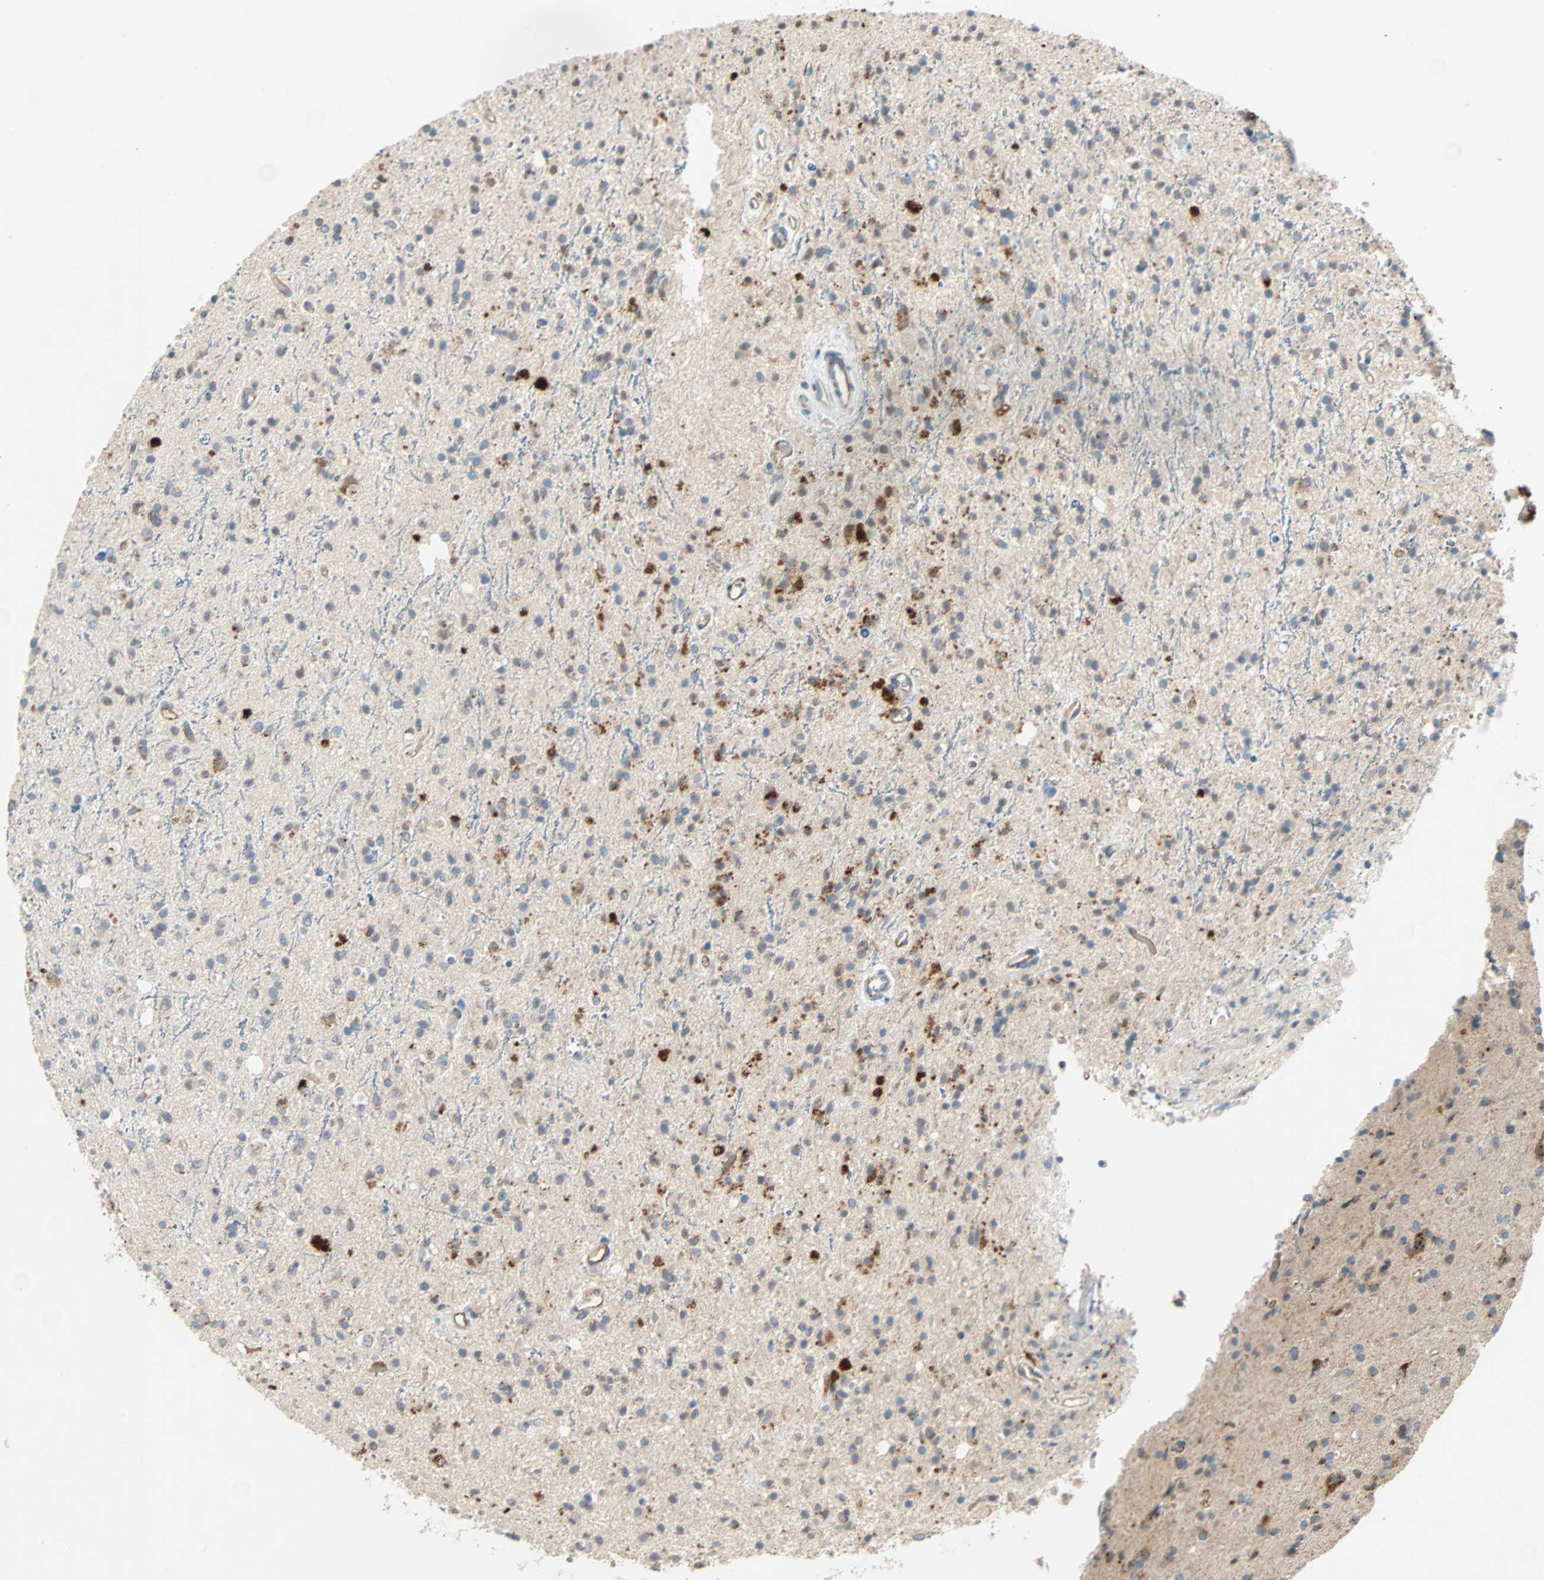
{"staining": {"intensity": "strong", "quantity": "<25%", "location": "cytoplasmic/membranous"}, "tissue": "glioma", "cell_type": "Tumor cells", "image_type": "cancer", "snomed": [{"axis": "morphology", "description": "Glioma, malignant, High grade"}, {"axis": "topography", "description": "Brain"}], "caption": "A brown stain highlights strong cytoplasmic/membranous staining of a protein in glioma tumor cells.", "gene": "XYLT1", "patient": {"sex": "male", "age": 47}}